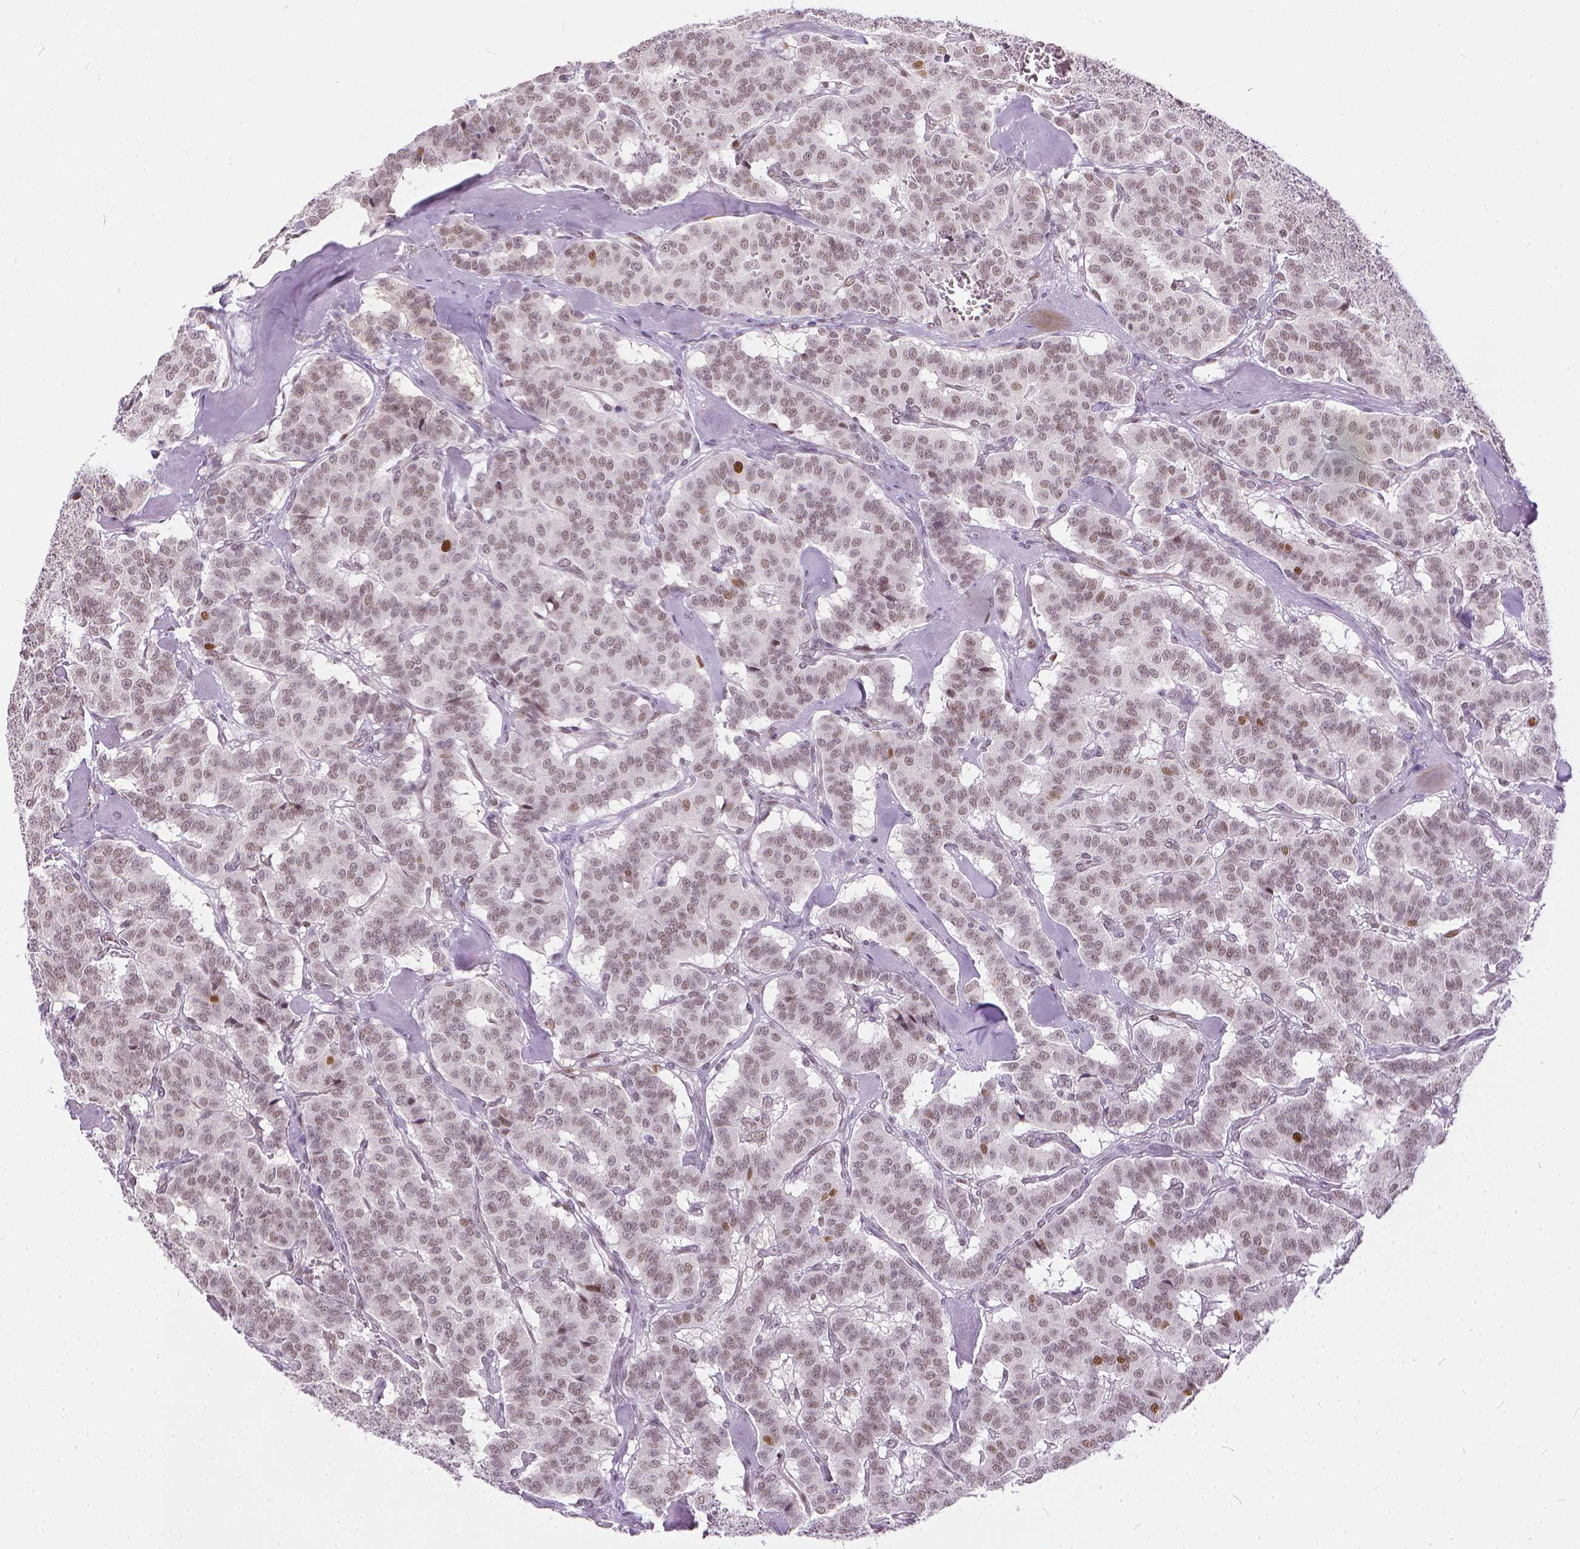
{"staining": {"intensity": "weak", "quantity": "25%-75%", "location": "nuclear"}, "tissue": "carcinoid", "cell_type": "Tumor cells", "image_type": "cancer", "snomed": [{"axis": "morphology", "description": "Normal tissue, NOS"}, {"axis": "morphology", "description": "Carcinoid, malignant, NOS"}, {"axis": "topography", "description": "Lung"}], "caption": "IHC (DAB) staining of carcinoid (malignant) reveals weak nuclear protein positivity in about 25%-75% of tumor cells.", "gene": "ERCC1", "patient": {"sex": "female", "age": 46}}